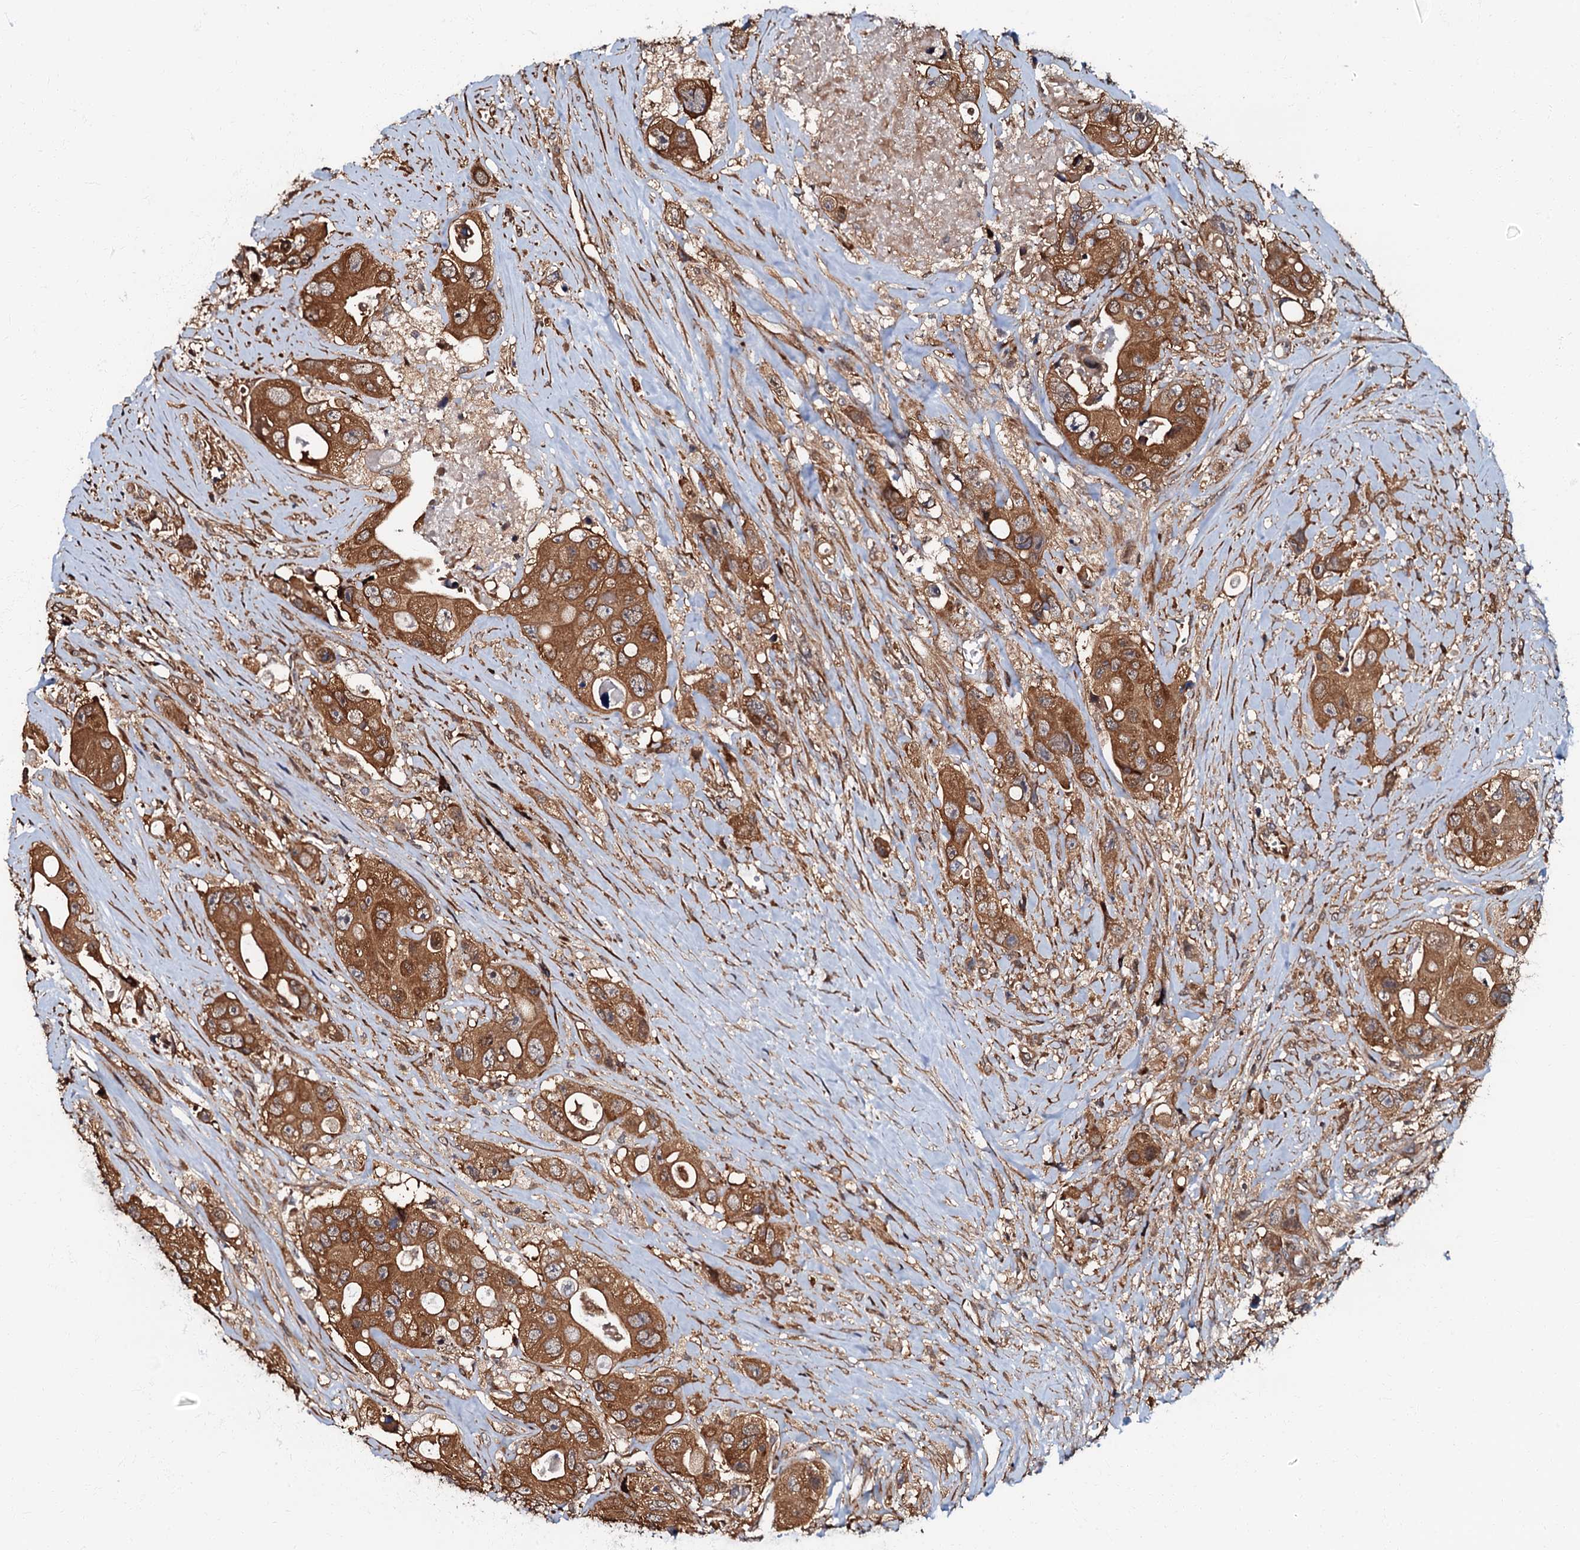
{"staining": {"intensity": "strong", "quantity": ">75%", "location": "cytoplasmic/membranous"}, "tissue": "colorectal cancer", "cell_type": "Tumor cells", "image_type": "cancer", "snomed": [{"axis": "morphology", "description": "Adenocarcinoma, NOS"}, {"axis": "topography", "description": "Colon"}], "caption": "Tumor cells exhibit strong cytoplasmic/membranous positivity in about >75% of cells in colorectal adenocarcinoma. The staining is performed using DAB (3,3'-diaminobenzidine) brown chromogen to label protein expression. The nuclei are counter-stained blue using hematoxylin.", "gene": "OSBP", "patient": {"sex": "female", "age": 46}}